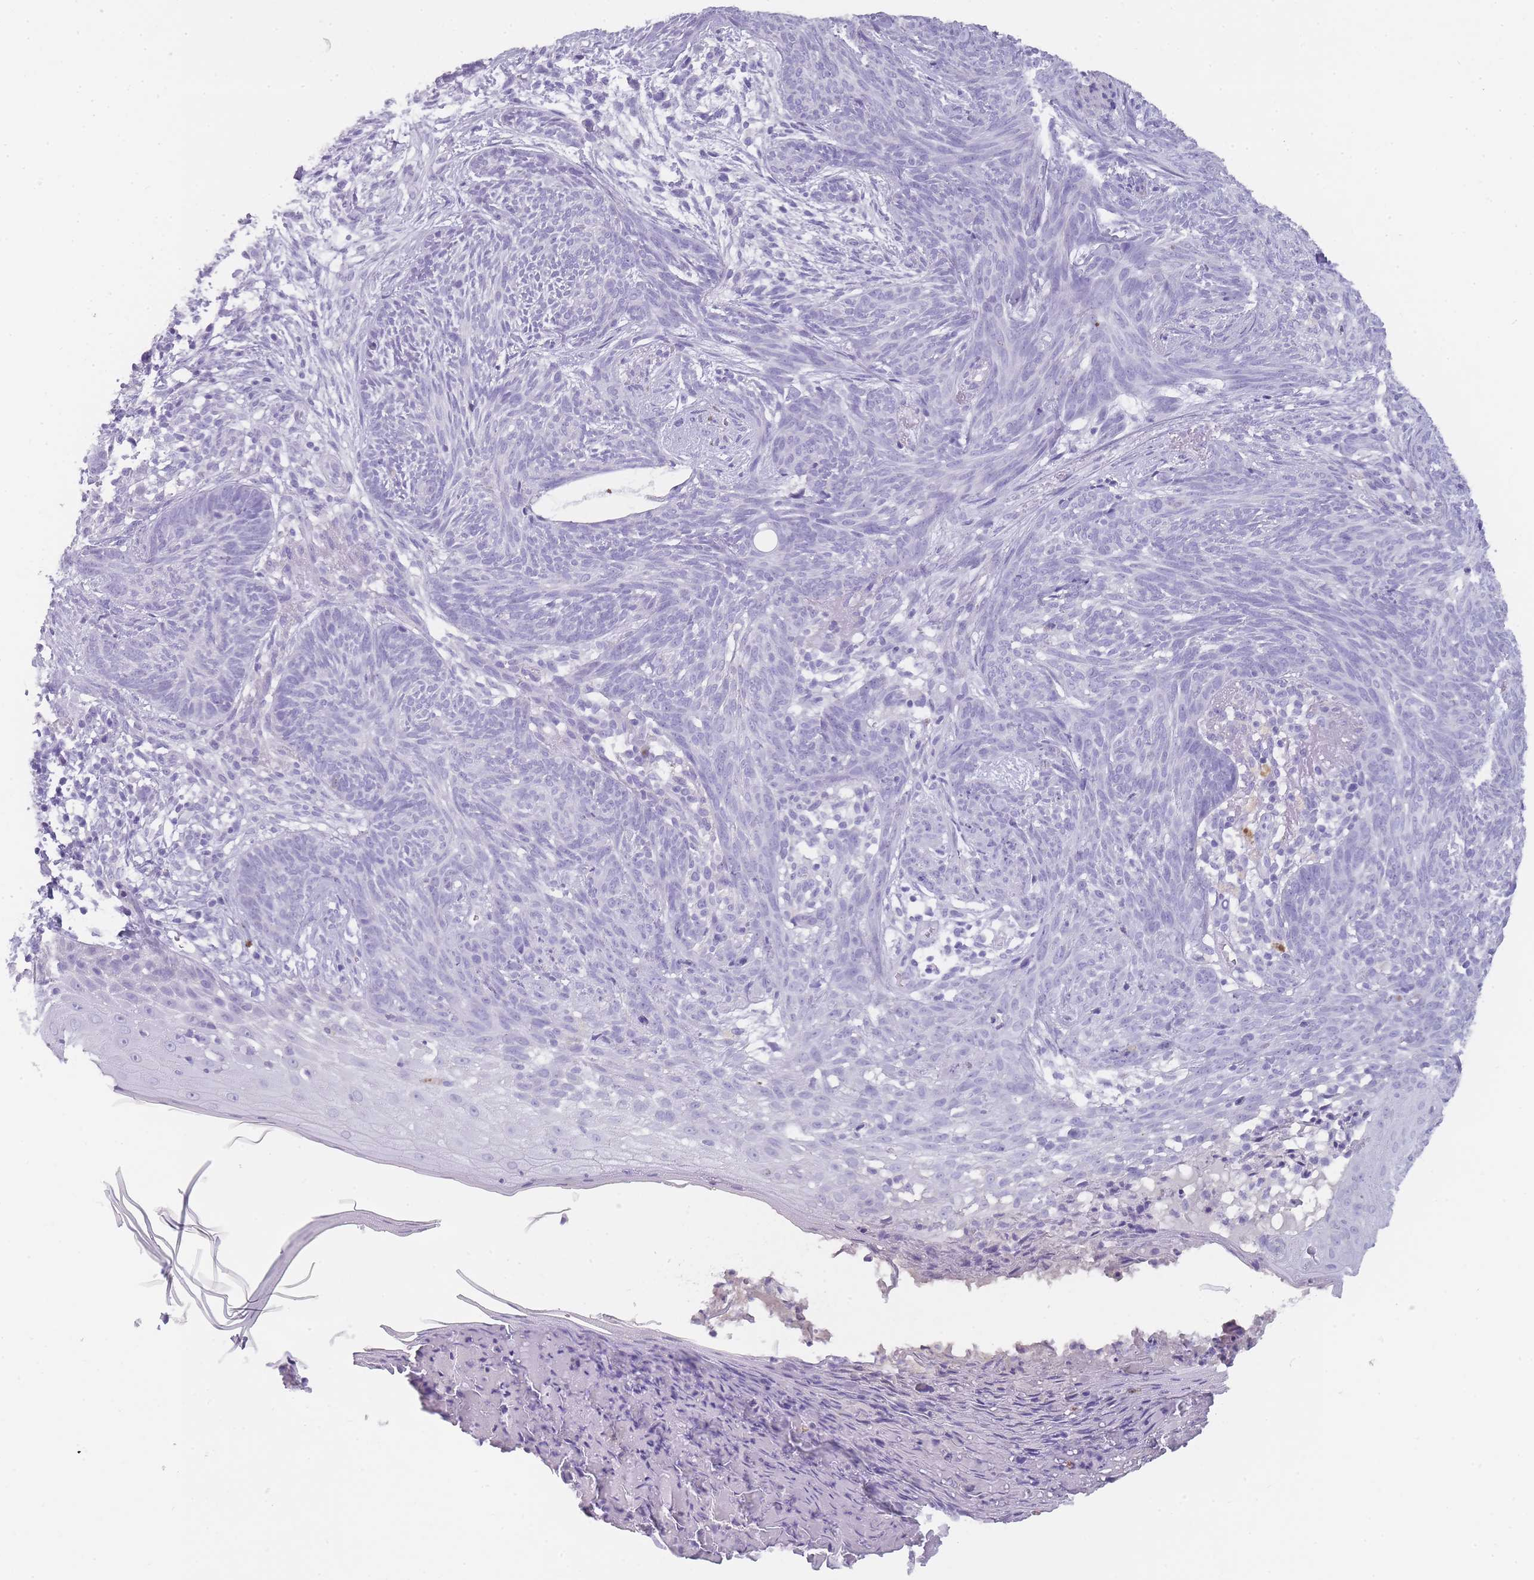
{"staining": {"intensity": "negative", "quantity": "none", "location": "none"}, "tissue": "skin cancer", "cell_type": "Tumor cells", "image_type": "cancer", "snomed": [{"axis": "morphology", "description": "Basal cell carcinoma"}, {"axis": "topography", "description": "Skin"}], "caption": "This is a photomicrograph of IHC staining of skin cancer, which shows no positivity in tumor cells.", "gene": "TCP11", "patient": {"sex": "male", "age": 73}}